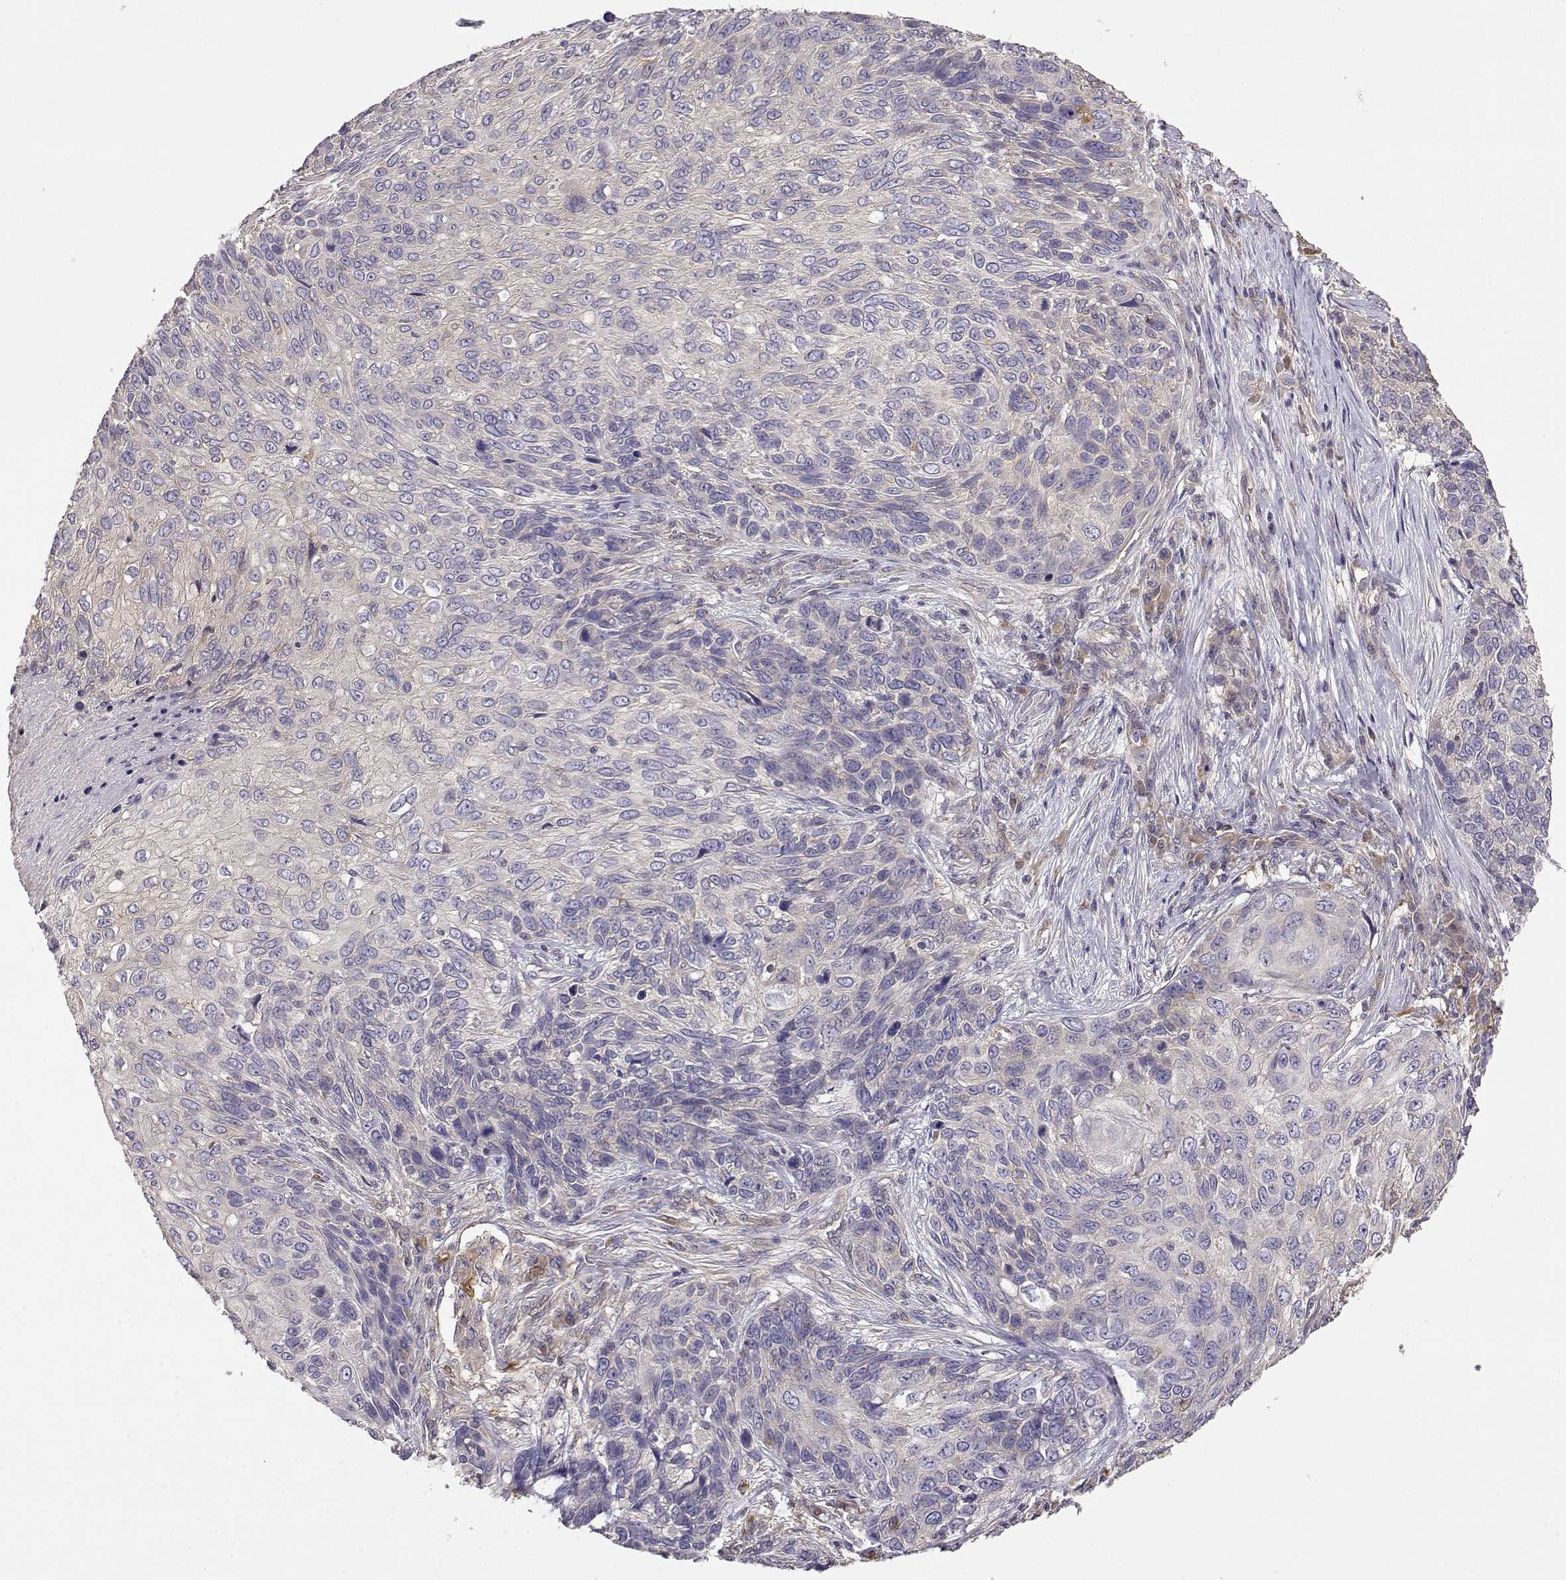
{"staining": {"intensity": "weak", "quantity": "<25%", "location": "cytoplasmic/membranous"}, "tissue": "skin cancer", "cell_type": "Tumor cells", "image_type": "cancer", "snomed": [{"axis": "morphology", "description": "Squamous cell carcinoma, NOS"}, {"axis": "topography", "description": "Skin"}], "caption": "An IHC image of skin cancer is shown. There is no staining in tumor cells of skin cancer. (DAB (3,3'-diaminobenzidine) immunohistochemistry visualized using brightfield microscopy, high magnification).", "gene": "CRIM1", "patient": {"sex": "male", "age": 92}}